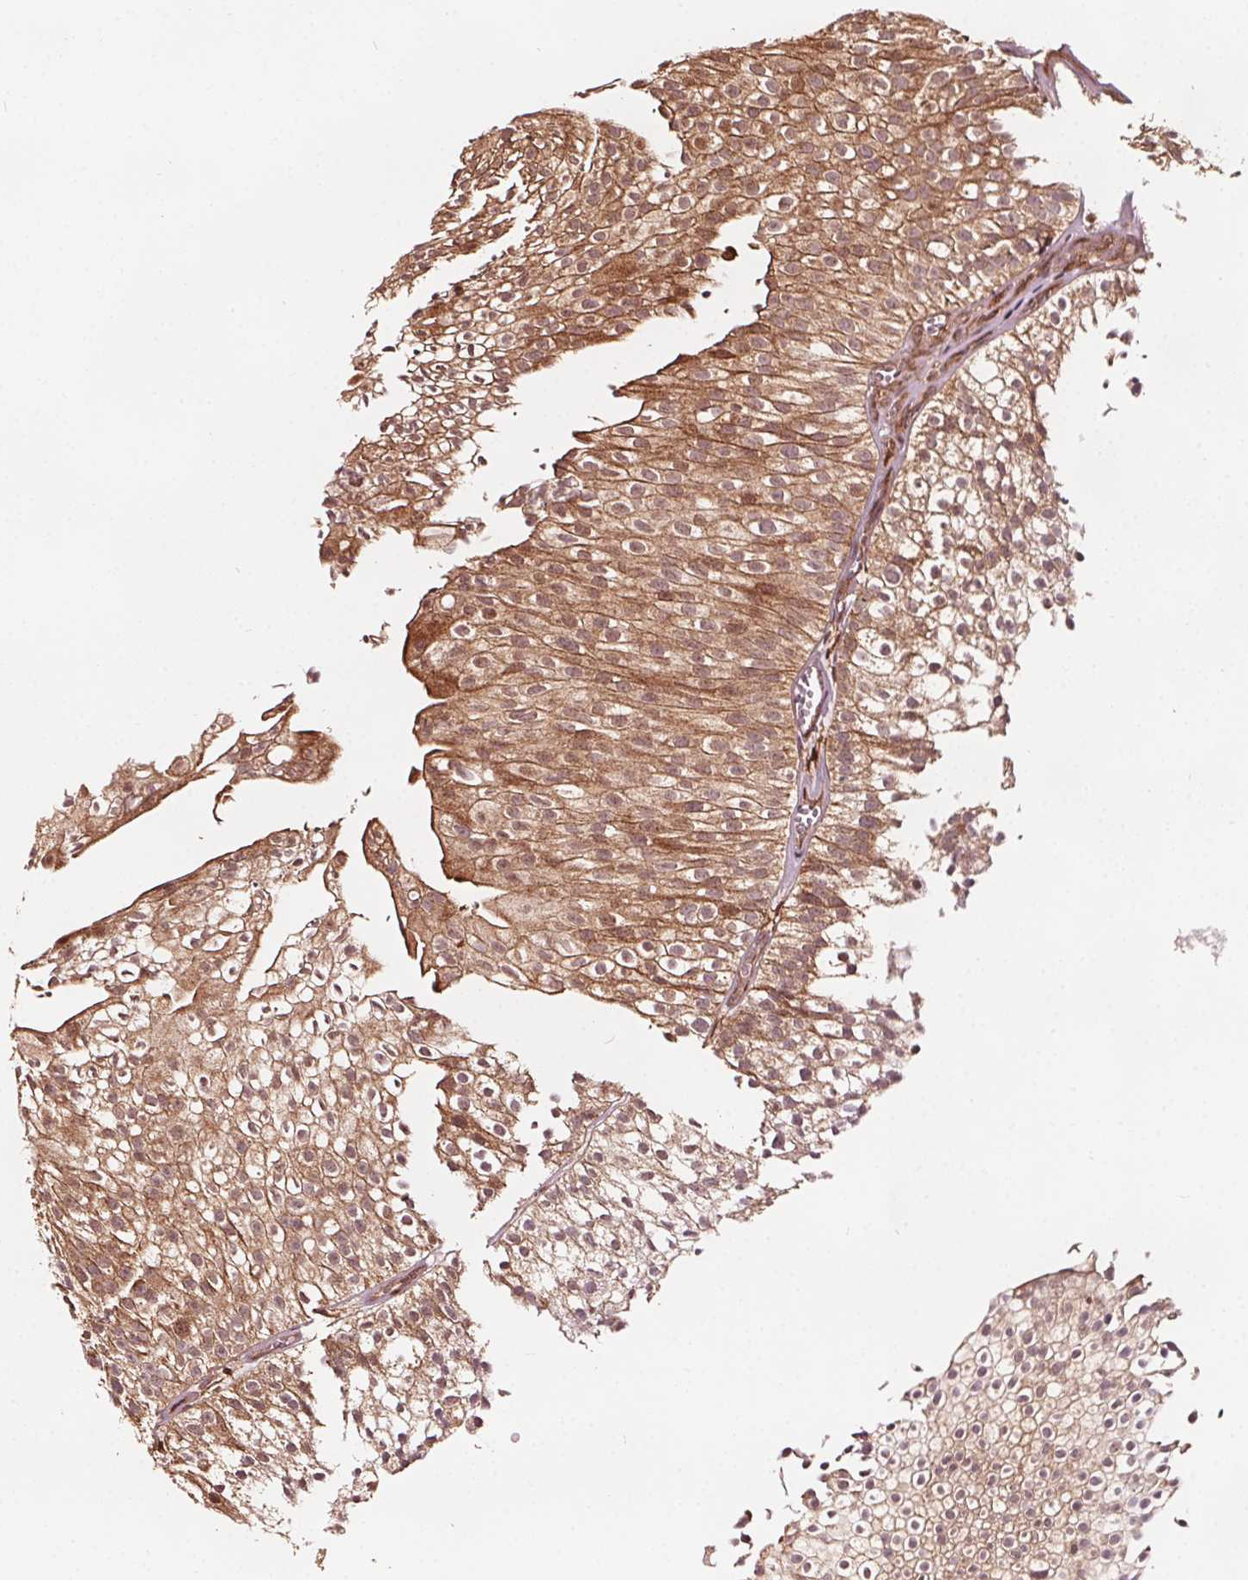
{"staining": {"intensity": "moderate", "quantity": ">75%", "location": "cytoplasmic/membranous"}, "tissue": "urothelial cancer", "cell_type": "Tumor cells", "image_type": "cancer", "snomed": [{"axis": "morphology", "description": "Urothelial carcinoma, Low grade"}, {"axis": "topography", "description": "Urinary bladder"}], "caption": "Protein expression analysis of urothelial carcinoma (low-grade) reveals moderate cytoplasmic/membranous positivity in approximately >75% of tumor cells. (Stains: DAB in brown, nuclei in blue, Microscopy: brightfield microscopy at high magnification).", "gene": "AIP", "patient": {"sex": "male", "age": 70}}